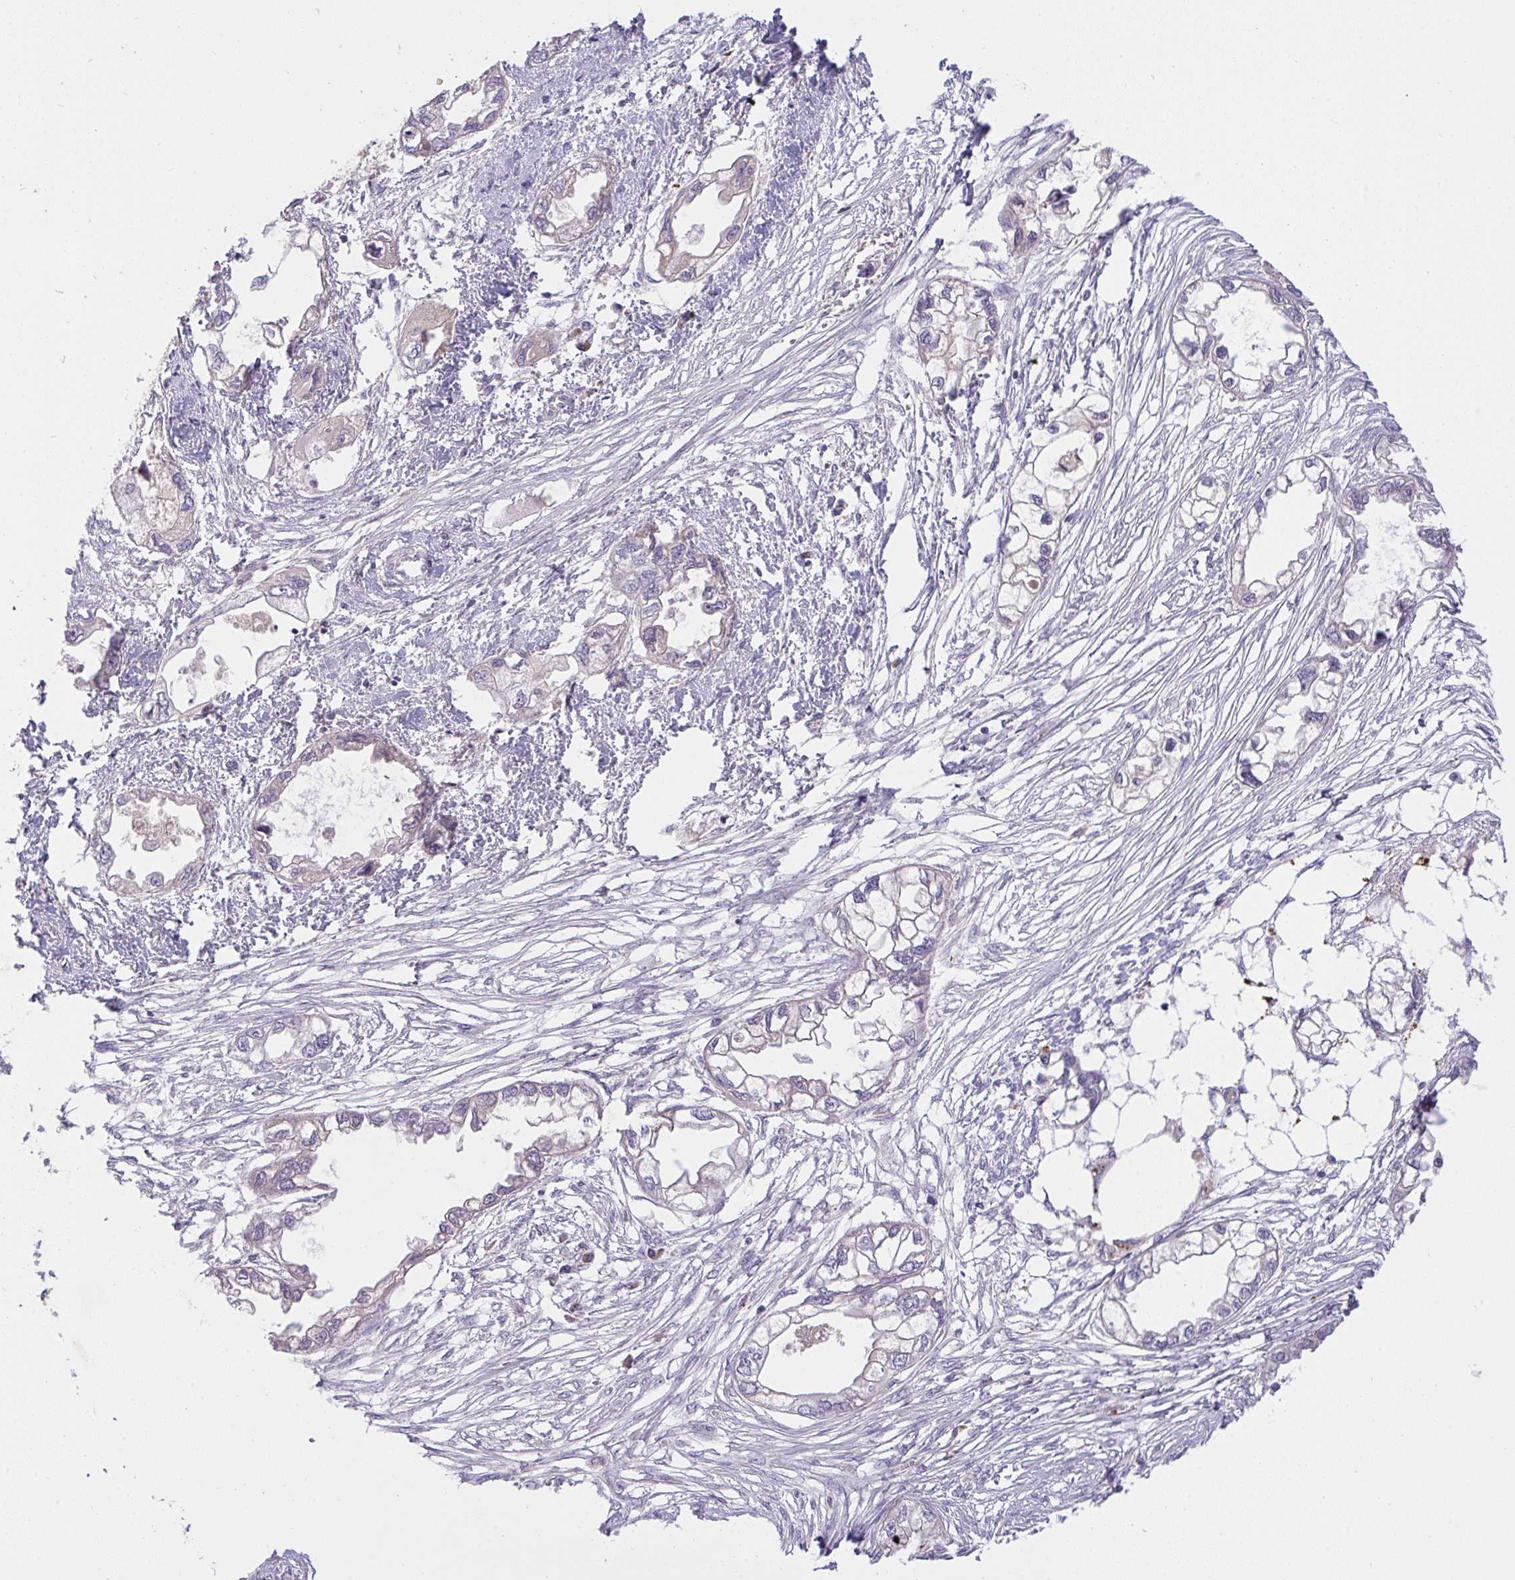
{"staining": {"intensity": "weak", "quantity": "<25%", "location": "cytoplasmic/membranous"}, "tissue": "endometrial cancer", "cell_type": "Tumor cells", "image_type": "cancer", "snomed": [{"axis": "morphology", "description": "Adenocarcinoma, NOS"}, {"axis": "morphology", "description": "Adenocarcinoma, metastatic, NOS"}, {"axis": "topography", "description": "Adipose tissue"}, {"axis": "topography", "description": "Endometrium"}], "caption": "Adenocarcinoma (endometrial) was stained to show a protein in brown. There is no significant staining in tumor cells.", "gene": "ZNF581", "patient": {"sex": "female", "age": 67}}